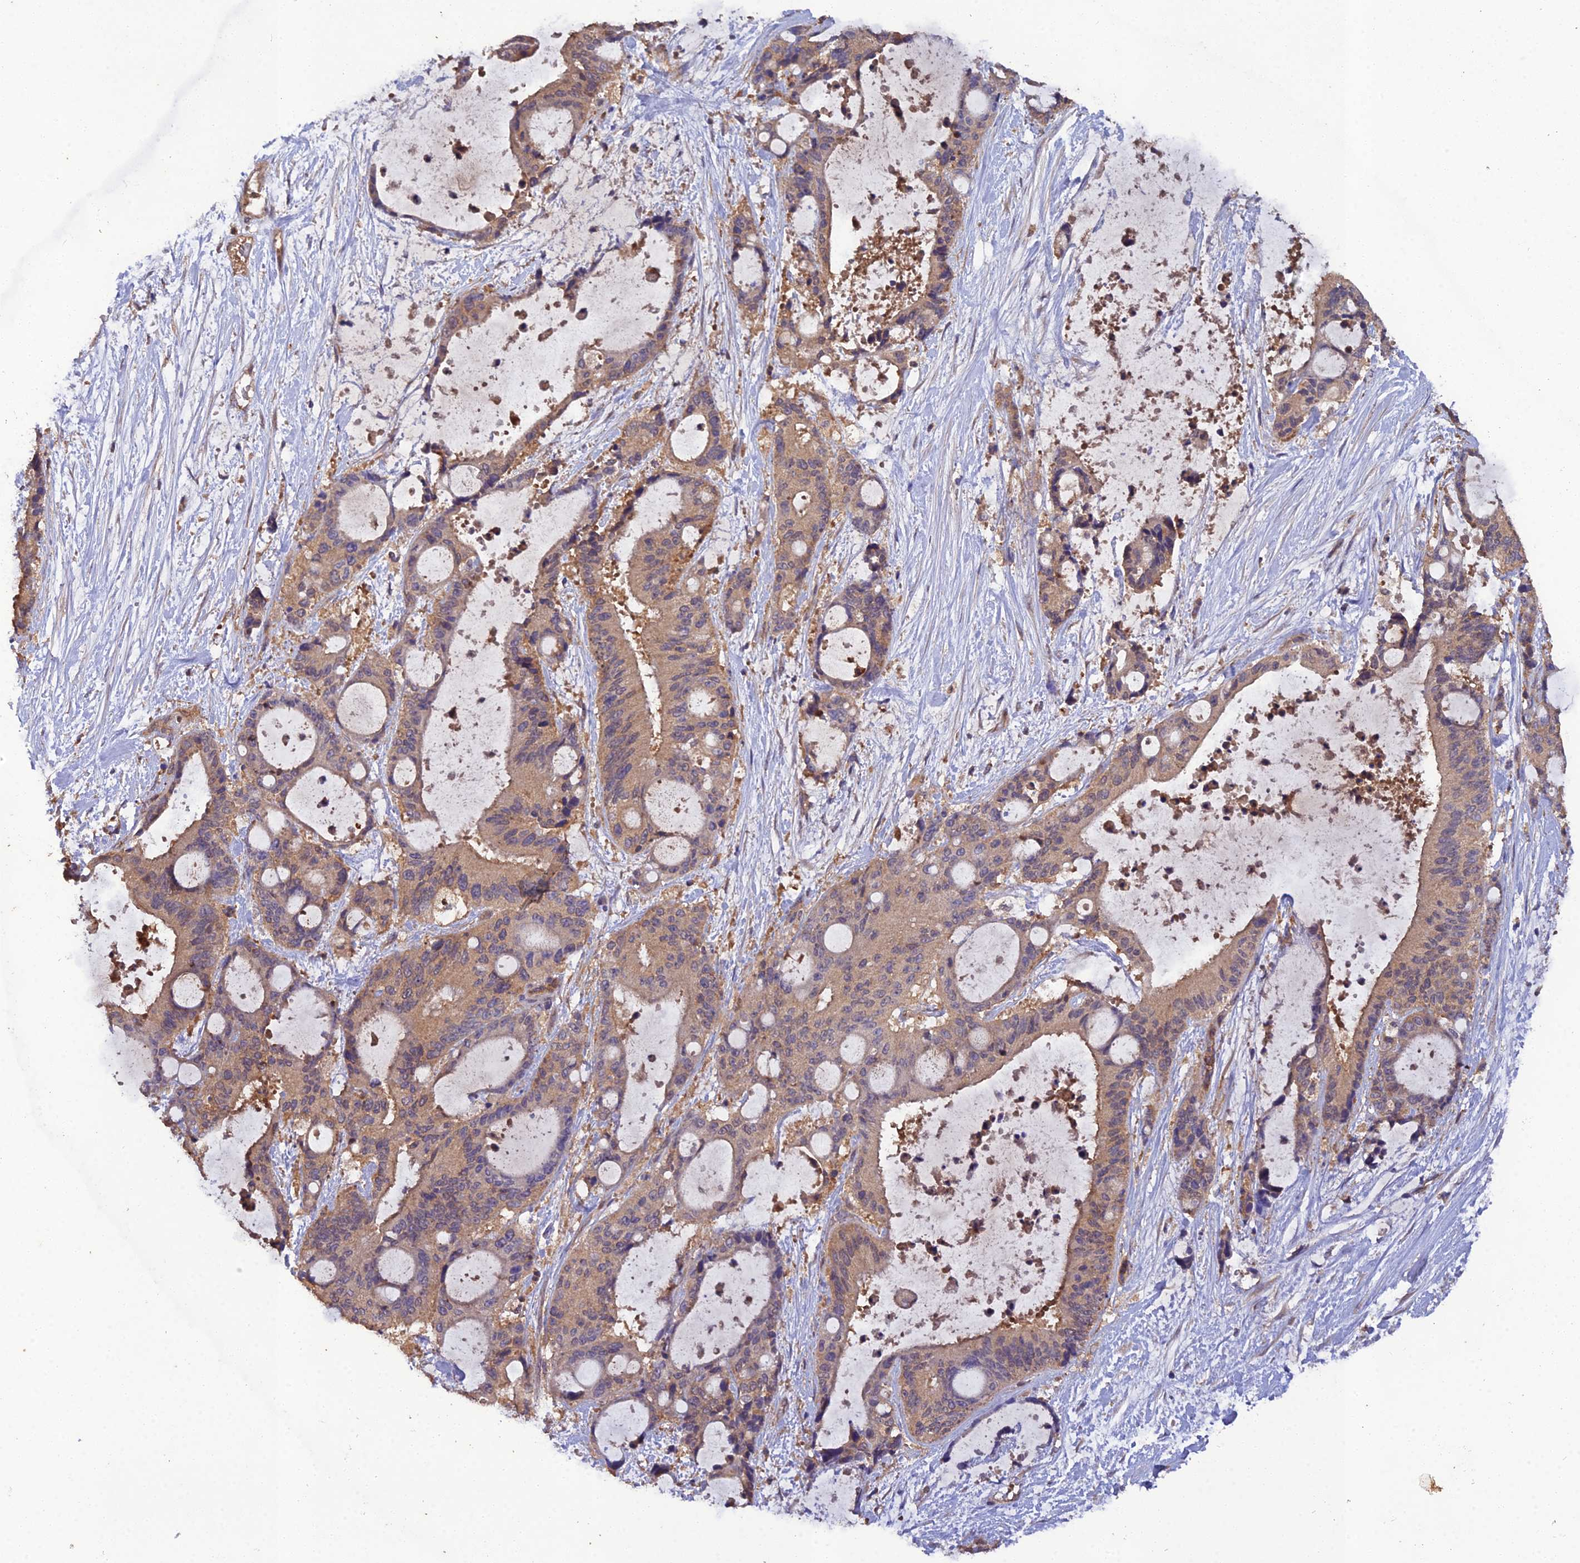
{"staining": {"intensity": "moderate", "quantity": ">75%", "location": "cytoplasmic/membranous"}, "tissue": "liver cancer", "cell_type": "Tumor cells", "image_type": "cancer", "snomed": [{"axis": "morphology", "description": "Normal tissue, NOS"}, {"axis": "morphology", "description": "Cholangiocarcinoma"}, {"axis": "topography", "description": "Liver"}, {"axis": "topography", "description": "Peripheral nerve tissue"}], "caption": "Brown immunohistochemical staining in liver cholangiocarcinoma exhibits moderate cytoplasmic/membranous staining in approximately >75% of tumor cells.", "gene": "TMEM258", "patient": {"sex": "female", "age": 73}}